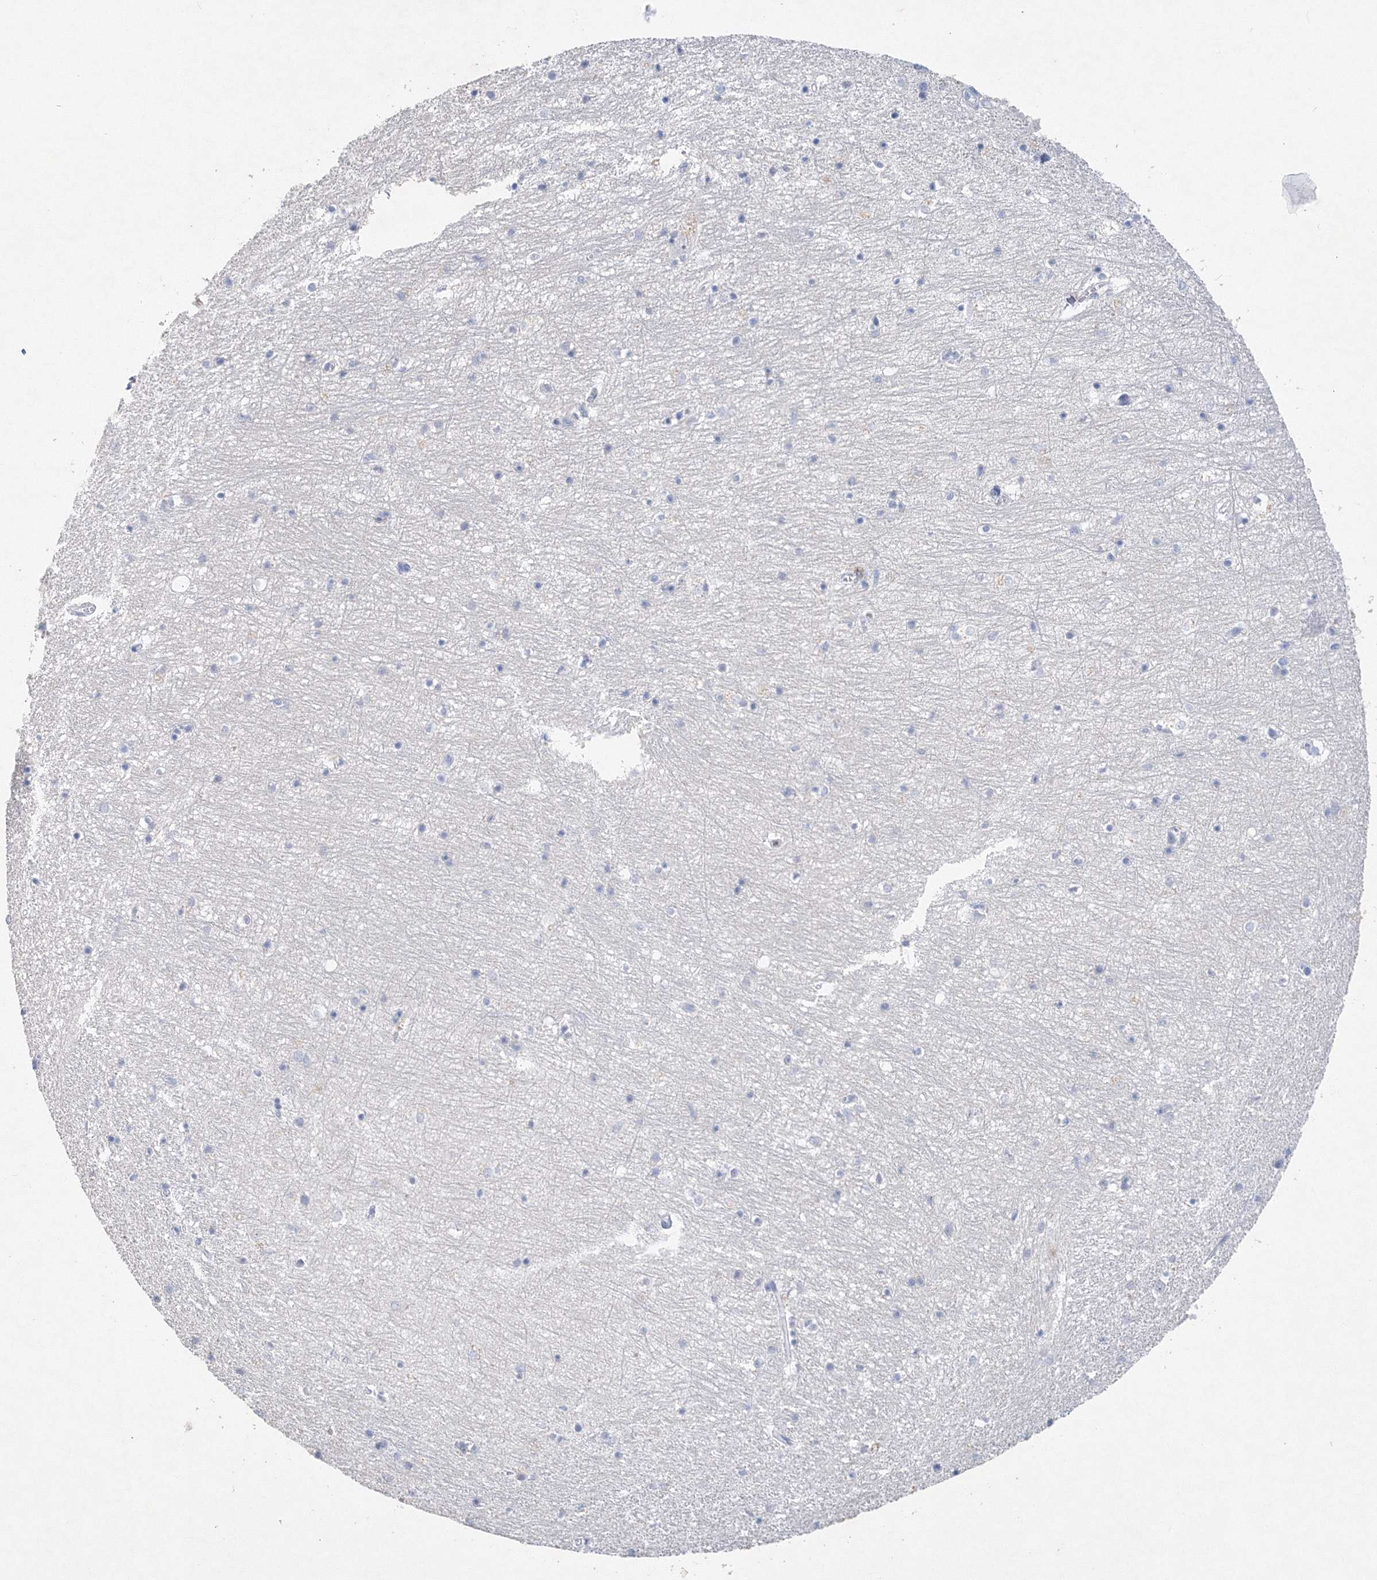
{"staining": {"intensity": "negative", "quantity": "none", "location": "none"}, "tissue": "hippocampus", "cell_type": "Glial cells", "image_type": "normal", "snomed": [{"axis": "morphology", "description": "Normal tissue, NOS"}, {"axis": "topography", "description": "Hippocampus"}], "caption": "An image of human hippocampus is negative for staining in glial cells. (Brightfield microscopy of DAB IHC at high magnification).", "gene": "OSBPL6", "patient": {"sex": "female", "age": 64}}